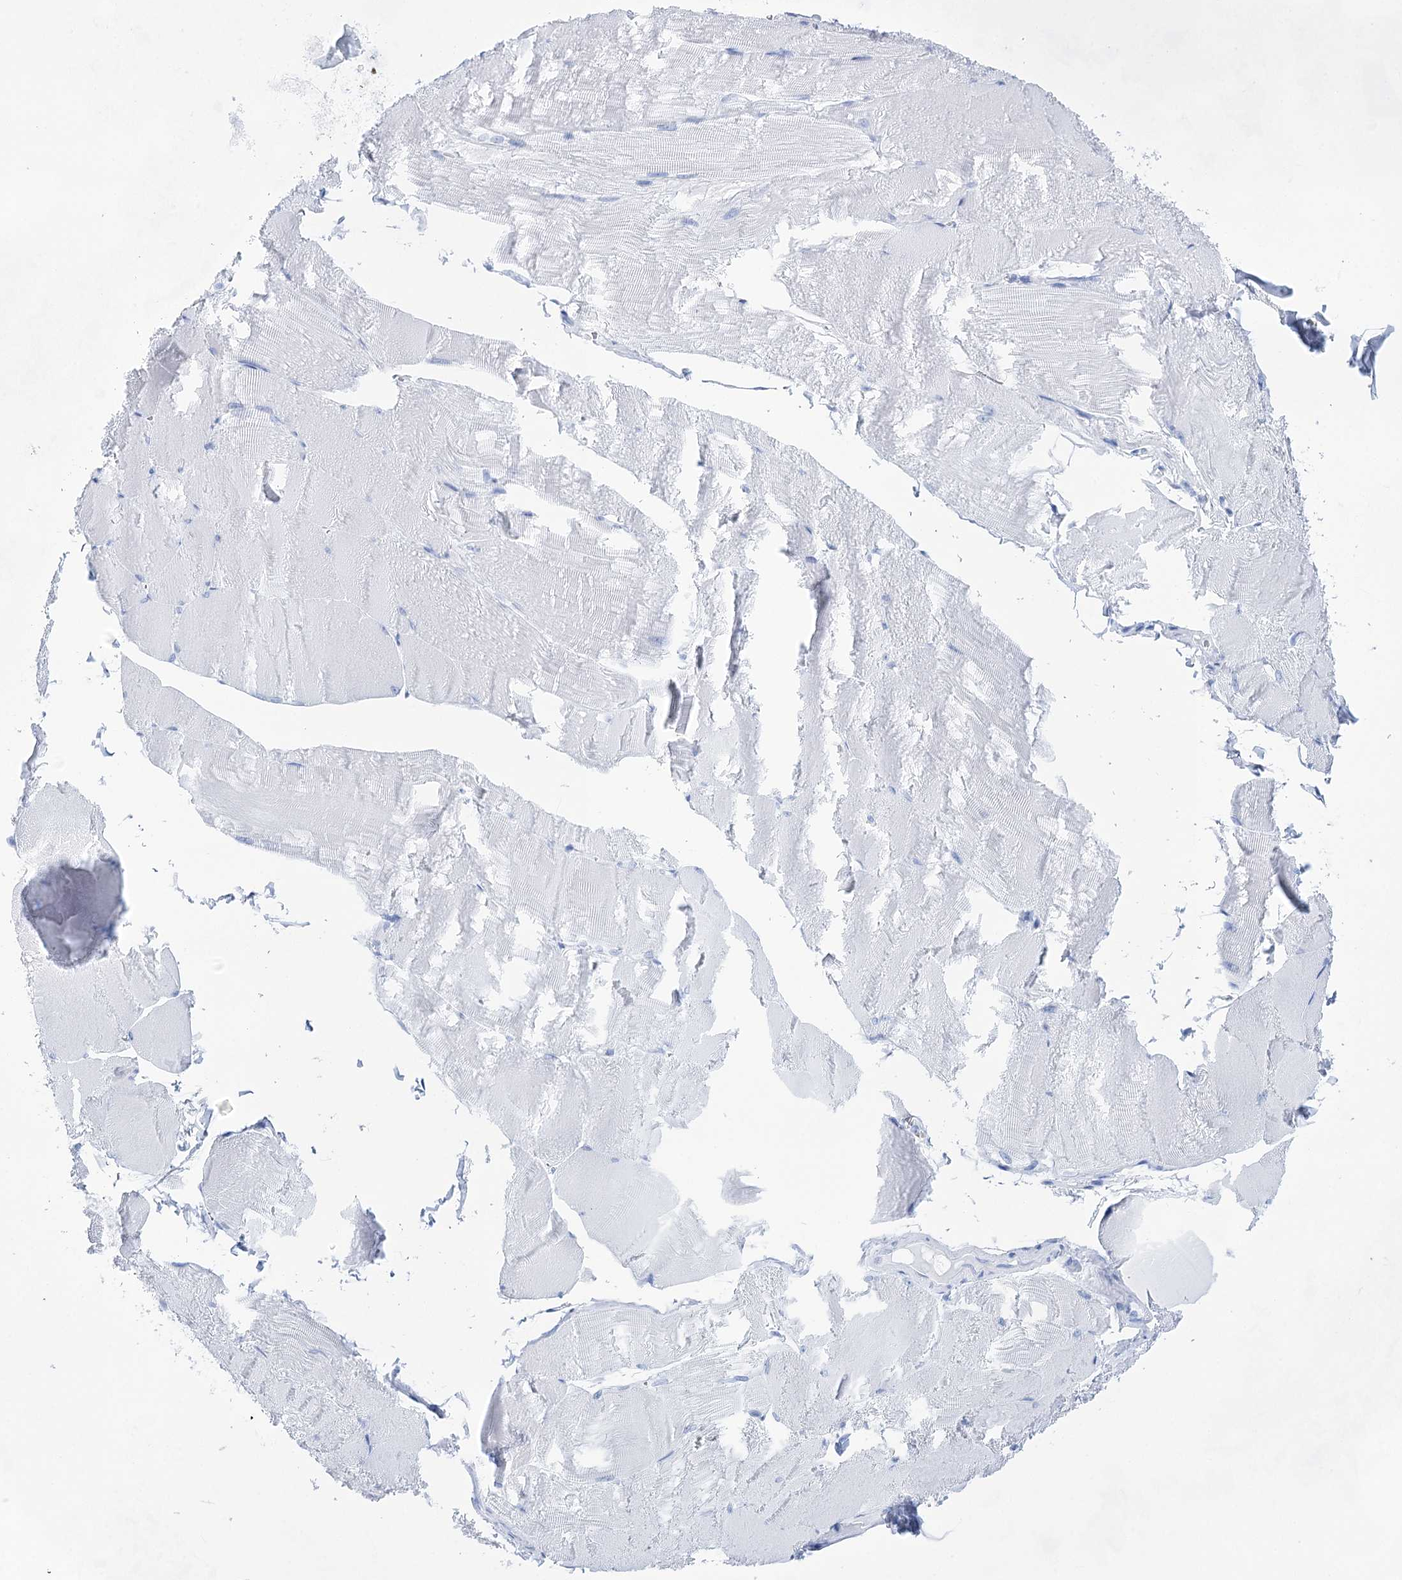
{"staining": {"intensity": "negative", "quantity": "none", "location": "none"}, "tissue": "skeletal muscle", "cell_type": "Myocytes", "image_type": "normal", "snomed": [{"axis": "morphology", "description": "Normal tissue, NOS"}, {"axis": "morphology", "description": "Basal cell carcinoma"}, {"axis": "topography", "description": "Skeletal muscle"}], "caption": "This is an immunohistochemistry image of benign skeletal muscle. There is no staining in myocytes.", "gene": "LALBA", "patient": {"sex": "female", "age": 64}}